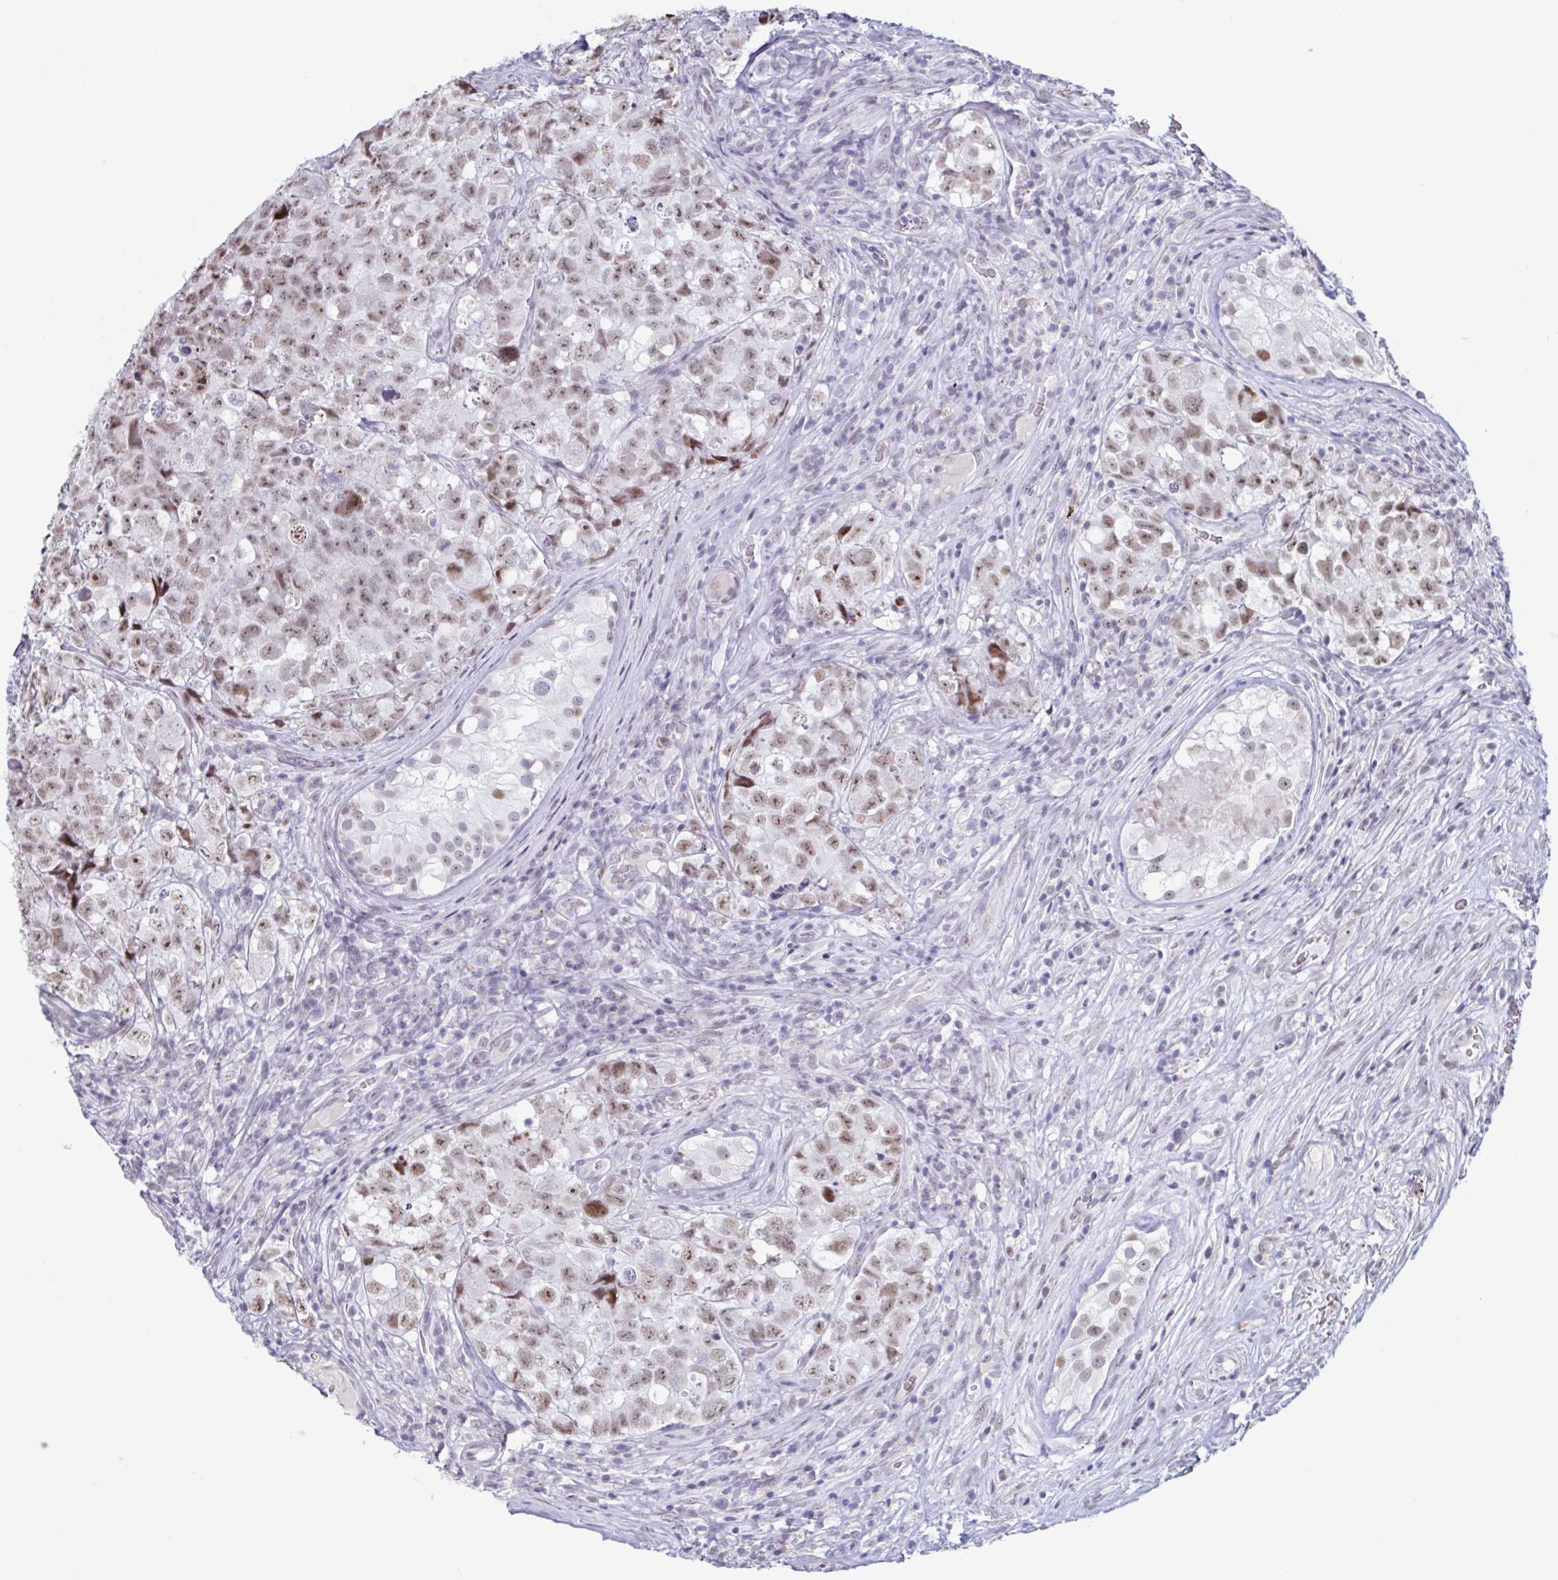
{"staining": {"intensity": "moderate", "quantity": "25%-75%", "location": "nuclear"}, "tissue": "testis cancer", "cell_type": "Tumor cells", "image_type": "cancer", "snomed": [{"axis": "morphology", "description": "Carcinoma, Embryonal, NOS"}, {"axis": "topography", "description": "Testis"}], "caption": "DAB (3,3'-diaminobenzidine) immunohistochemical staining of human testis cancer shows moderate nuclear protein expression in approximately 25%-75% of tumor cells. The staining is performed using DAB (3,3'-diaminobenzidine) brown chromogen to label protein expression. The nuclei are counter-stained blue using hematoxylin.", "gene": "HSD17B6", "patient": {"sex": "male", "age": 18}}